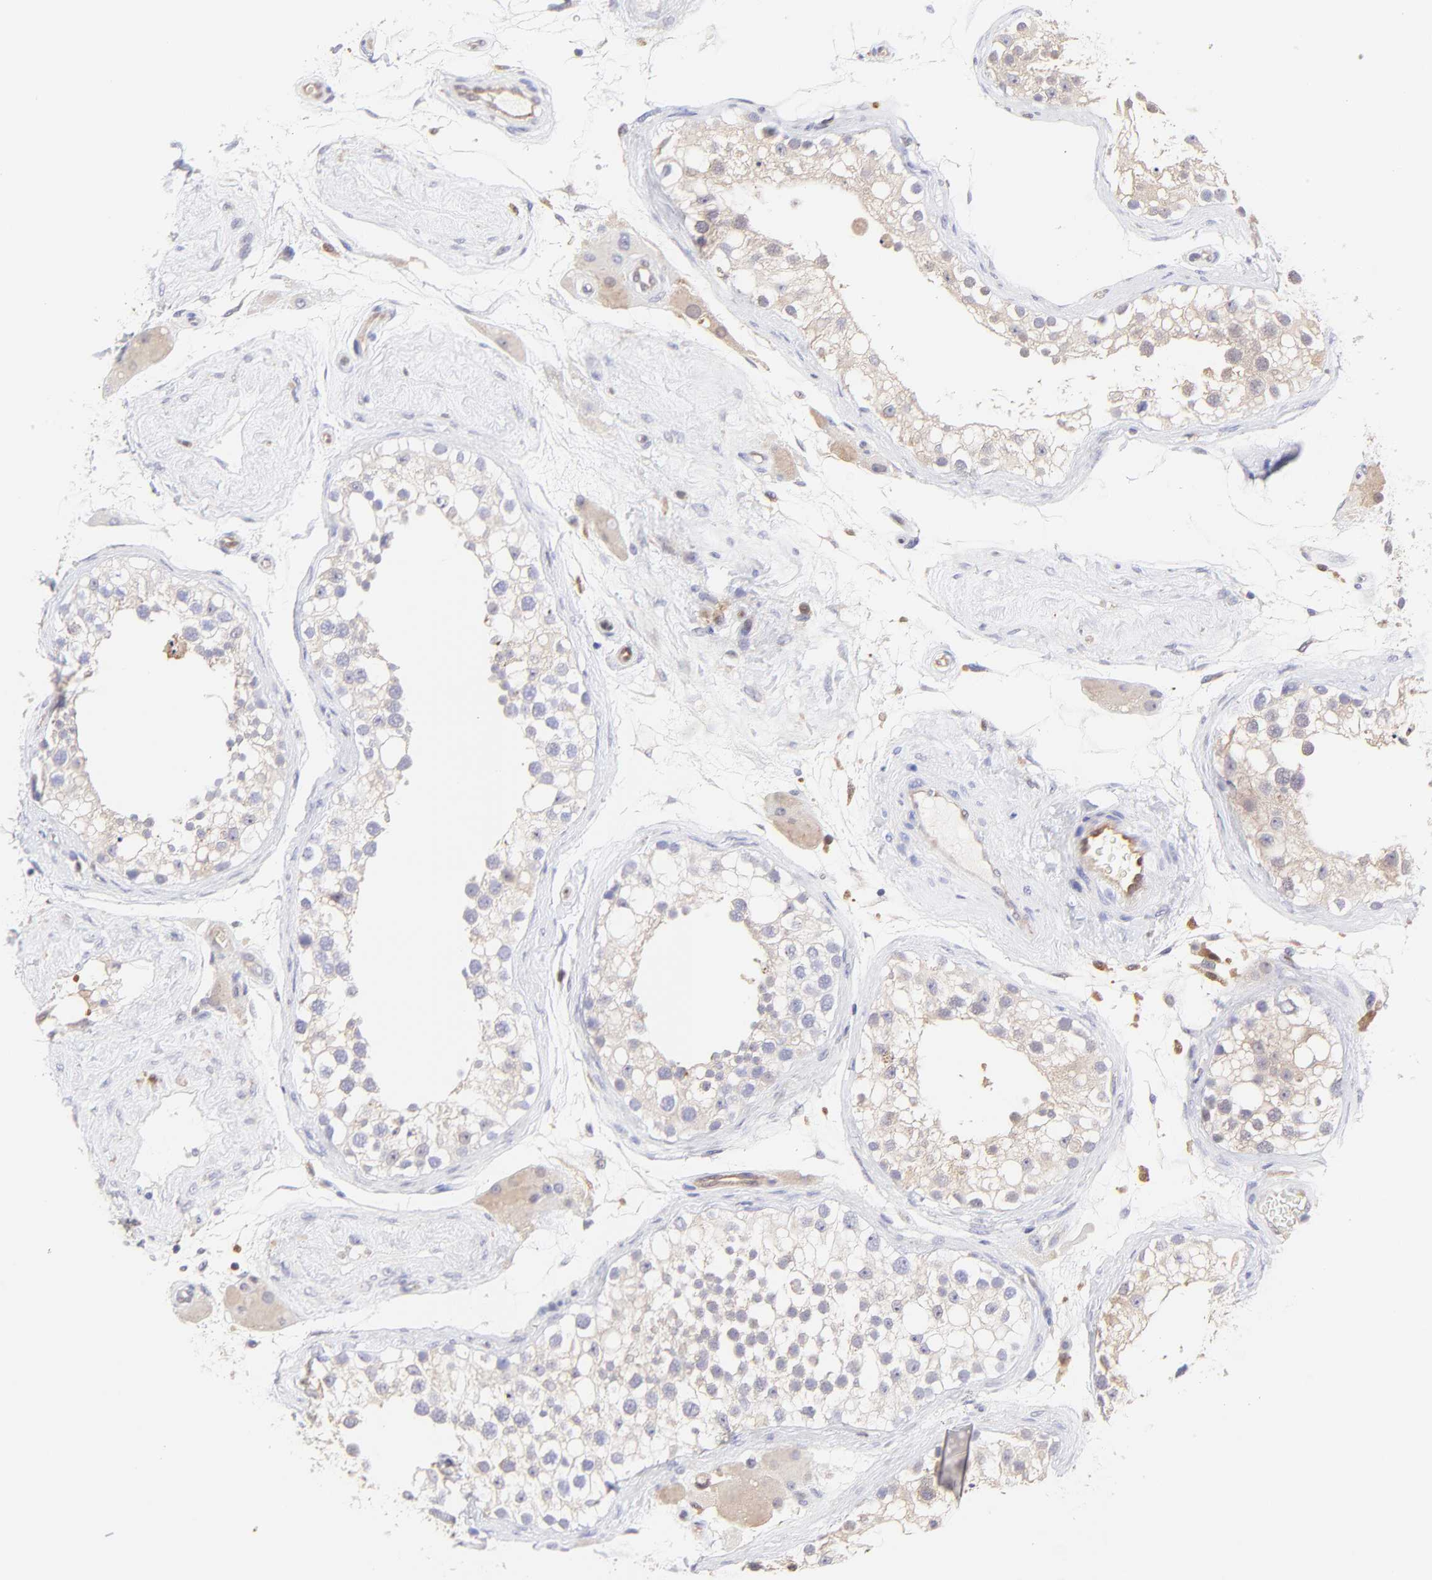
{"staining": {"intensity": "weak", "quantity": ">75%", "location": "cytoplasmic/membranous"}, "tissue": "testis", "cell_type": "Cells in seminiferous ducts", "image_type": "normal", "snomed": [{"axis": "morphology", "description": "Normal tissue, NOS"}, {"axis": "topography", "description": "Testis"}], "caption": "Normal testis exhibits weak cytoplasmic/membranous positivity in about >75% of cells in seminiferous ducts, visualized by immunohistochemistry.", "gene": "HYAL1", "patient": {"sex": "male", "age": 68}}